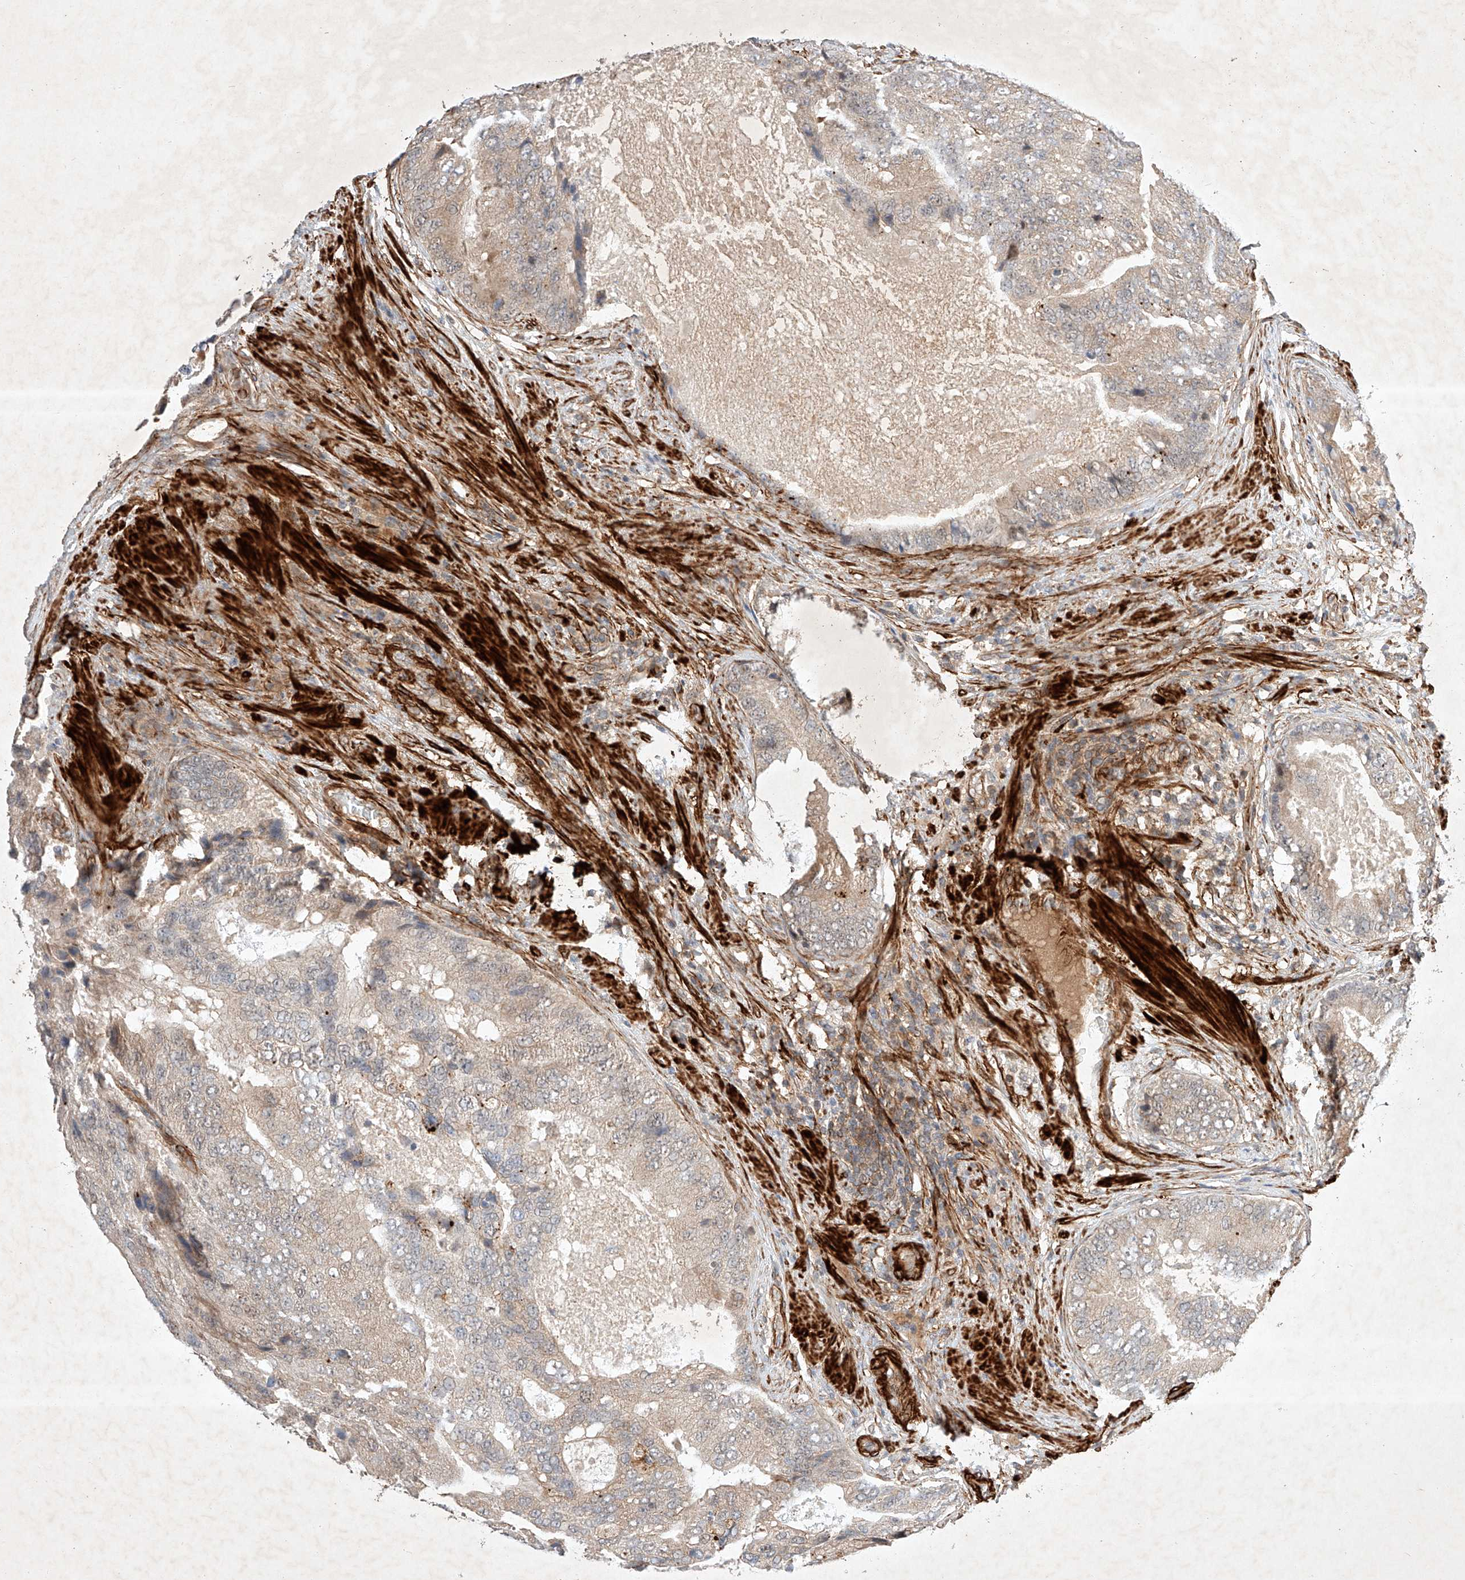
{"staining": {"intensity": "weak", "quantity": "25%-75%", "location": "cytoplasmic/membranous"}, "tissue": "prostate cancer", "cell_type": "Tumor cells", "image_type": "cancer", "snomed": [{"axis": "morphology", "description": "Adenocarcinoma, High grade"}, {"axis": "topography", "description": "Prostate"}], "caption": "This histopathology image shows immunohistochemistry (IHC) staining of human adenocarcinoma (high-grade) (prostate), with low weak cytoplasmic/membranous expression in approximately 25%-75% of tumor cells.", "gene": "ARHGAP33", "patient": {"sex": "male", "age": 70}}